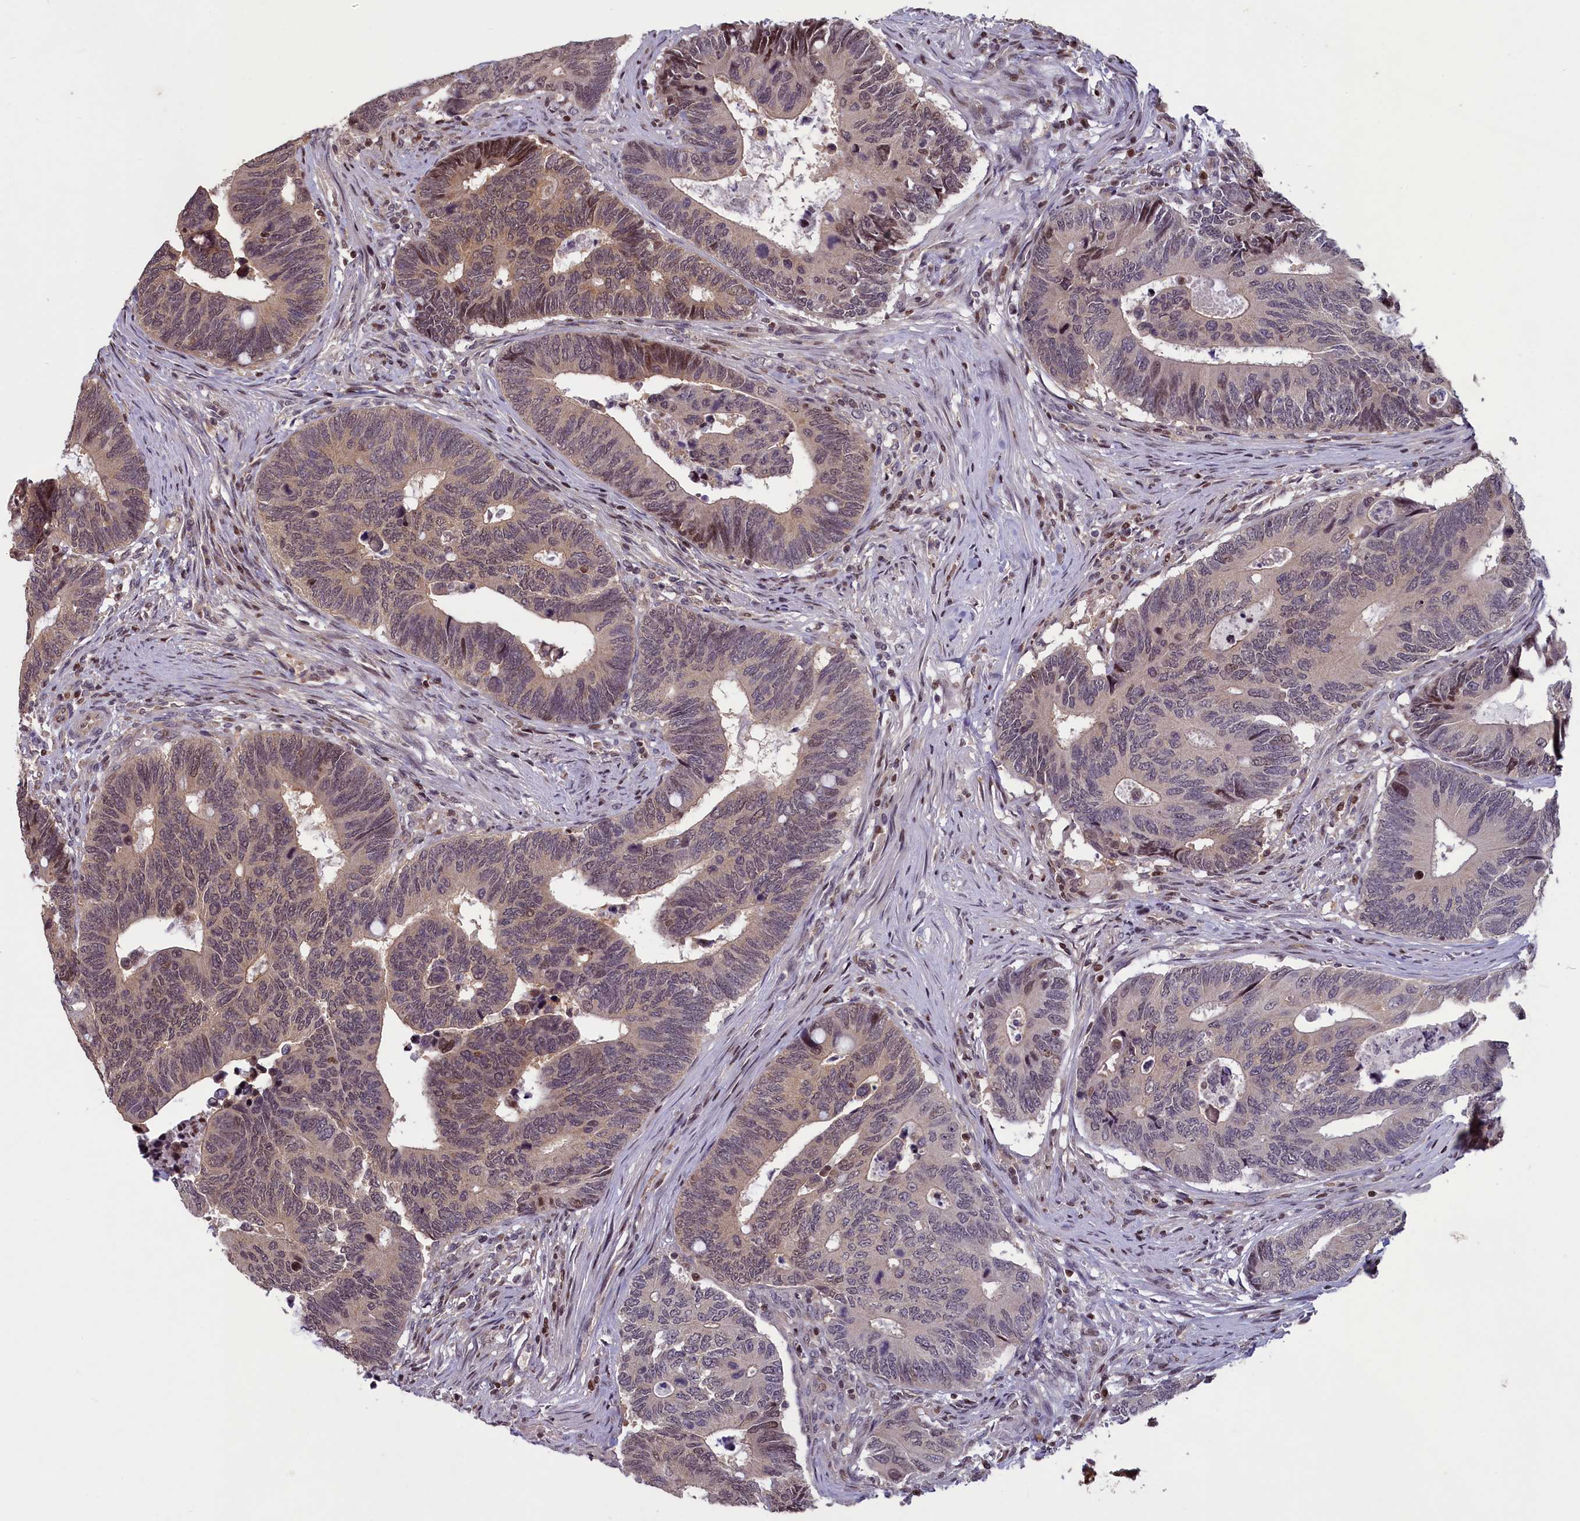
{"staining": {"intensity": "weak", "quantity": "<25%", "location": "nuclear"}, "tissue": "colorectal cancer", "cell_type": "Tumor cells", "image_type": "cancer", "snomed": [{"axis": "morphology", "description": "Adenocarcinoma, NOS"}, {"axis": "topography", "description": "Colon"}], "caption": "Immunohistochemistry histopathology image of neoplastic tissue: human colorectal cancer (adenocarcinoma) stained with DAB (3,3'-diaminobenzidine) shows no significant protein positivity in tumor cells.", "gene": "NUBP1", "patient": {"sex": "male", "age": 87}}